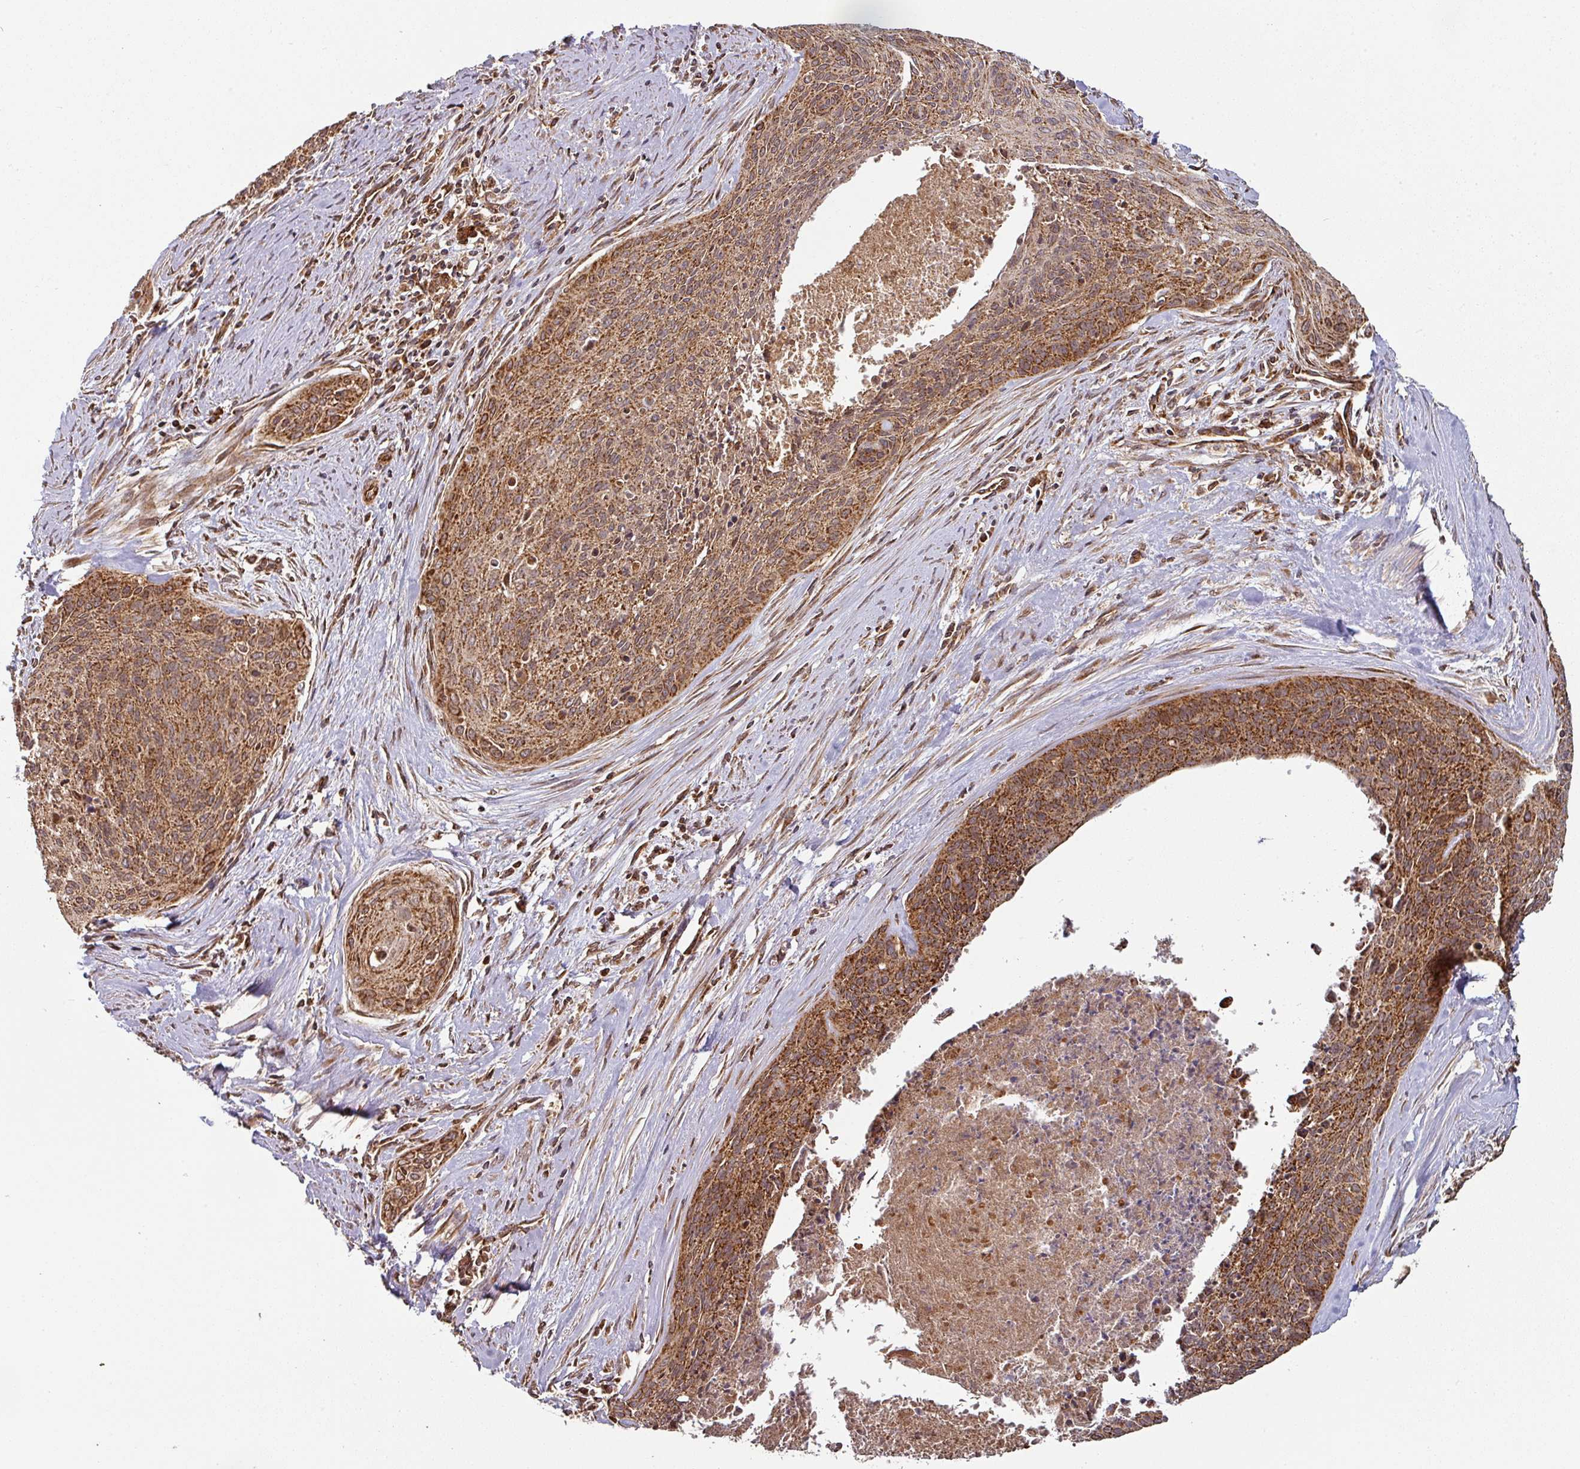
{"staining": {"intensity": "strong", "quantity": ">75%", "location": "cytoplasmic/membranous"}, "tissue": "cervical cancer", "cell_type": "Tumor cells", "image_type": "cancer", "snomed": [{"axis": "morphology", "description": "Squamous cell carcinoma, NOS"}, {"axis": "topography", "description": "Cervix"}], "caption": "A brown stain labels strong cytoplasmic/membranous staining of a protein in human cervical cancer tumor cells.", "gene": "TRAP1", "patient": {"sex": "female", "age": 55}}